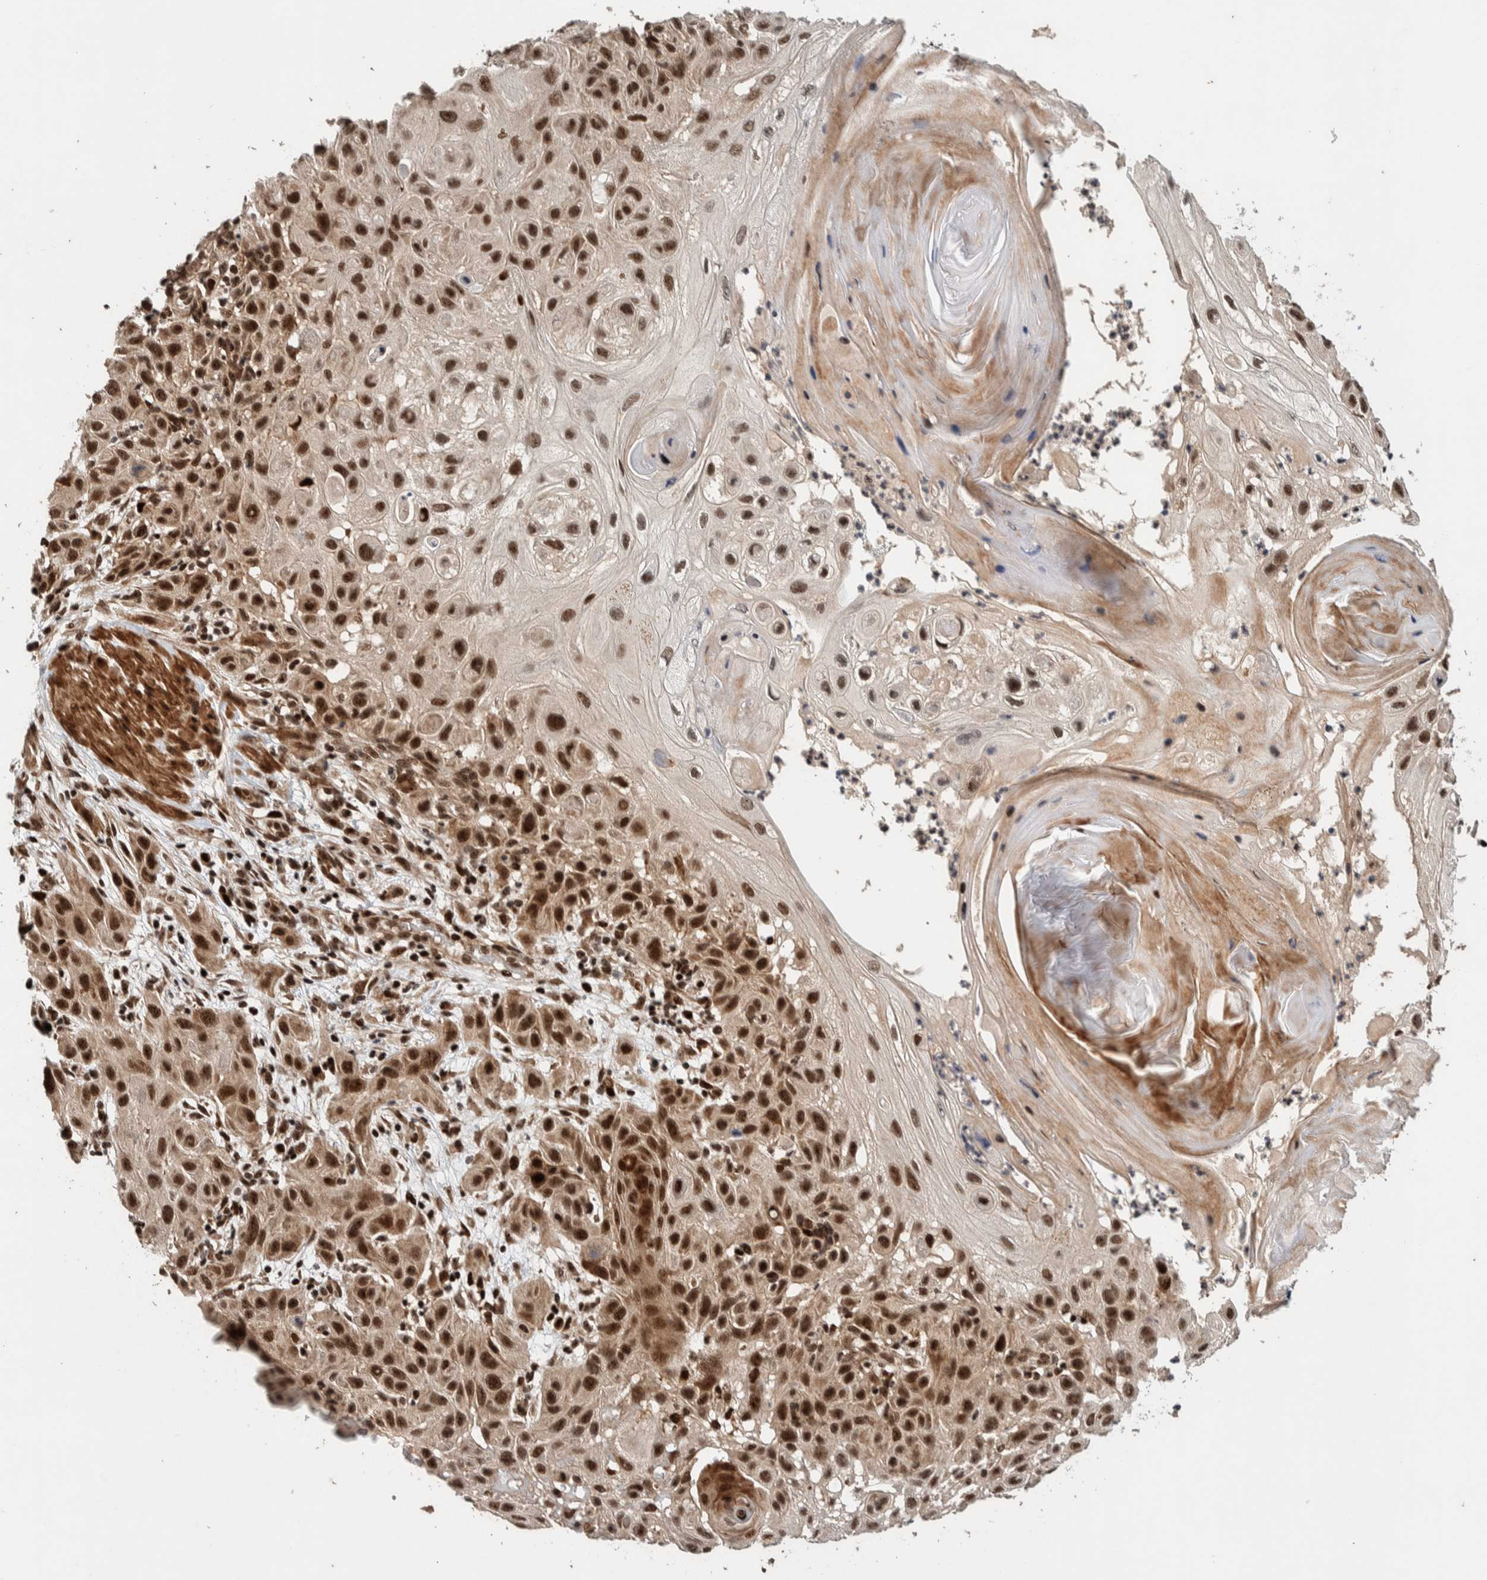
{"staining": {"intensity": "strong", "quantity": ">75%", "location": "nuclear"}, "tissue": "skin cancer", "cell_type": "Tumor cells", "image_type": "cancer", "snomed": [{"axis": "morphology", "description": "Squamous cell carcinoma, NOS"}, {"axis": "topography", "description": "Skin"}], "caption": "Skin cancer (squamous cell carcinoma) stained for a protein exhibits strong nuclear positivity in tumor cells.", "gene": "CHD4", "patient": {"sex": "female", "age": 96}}